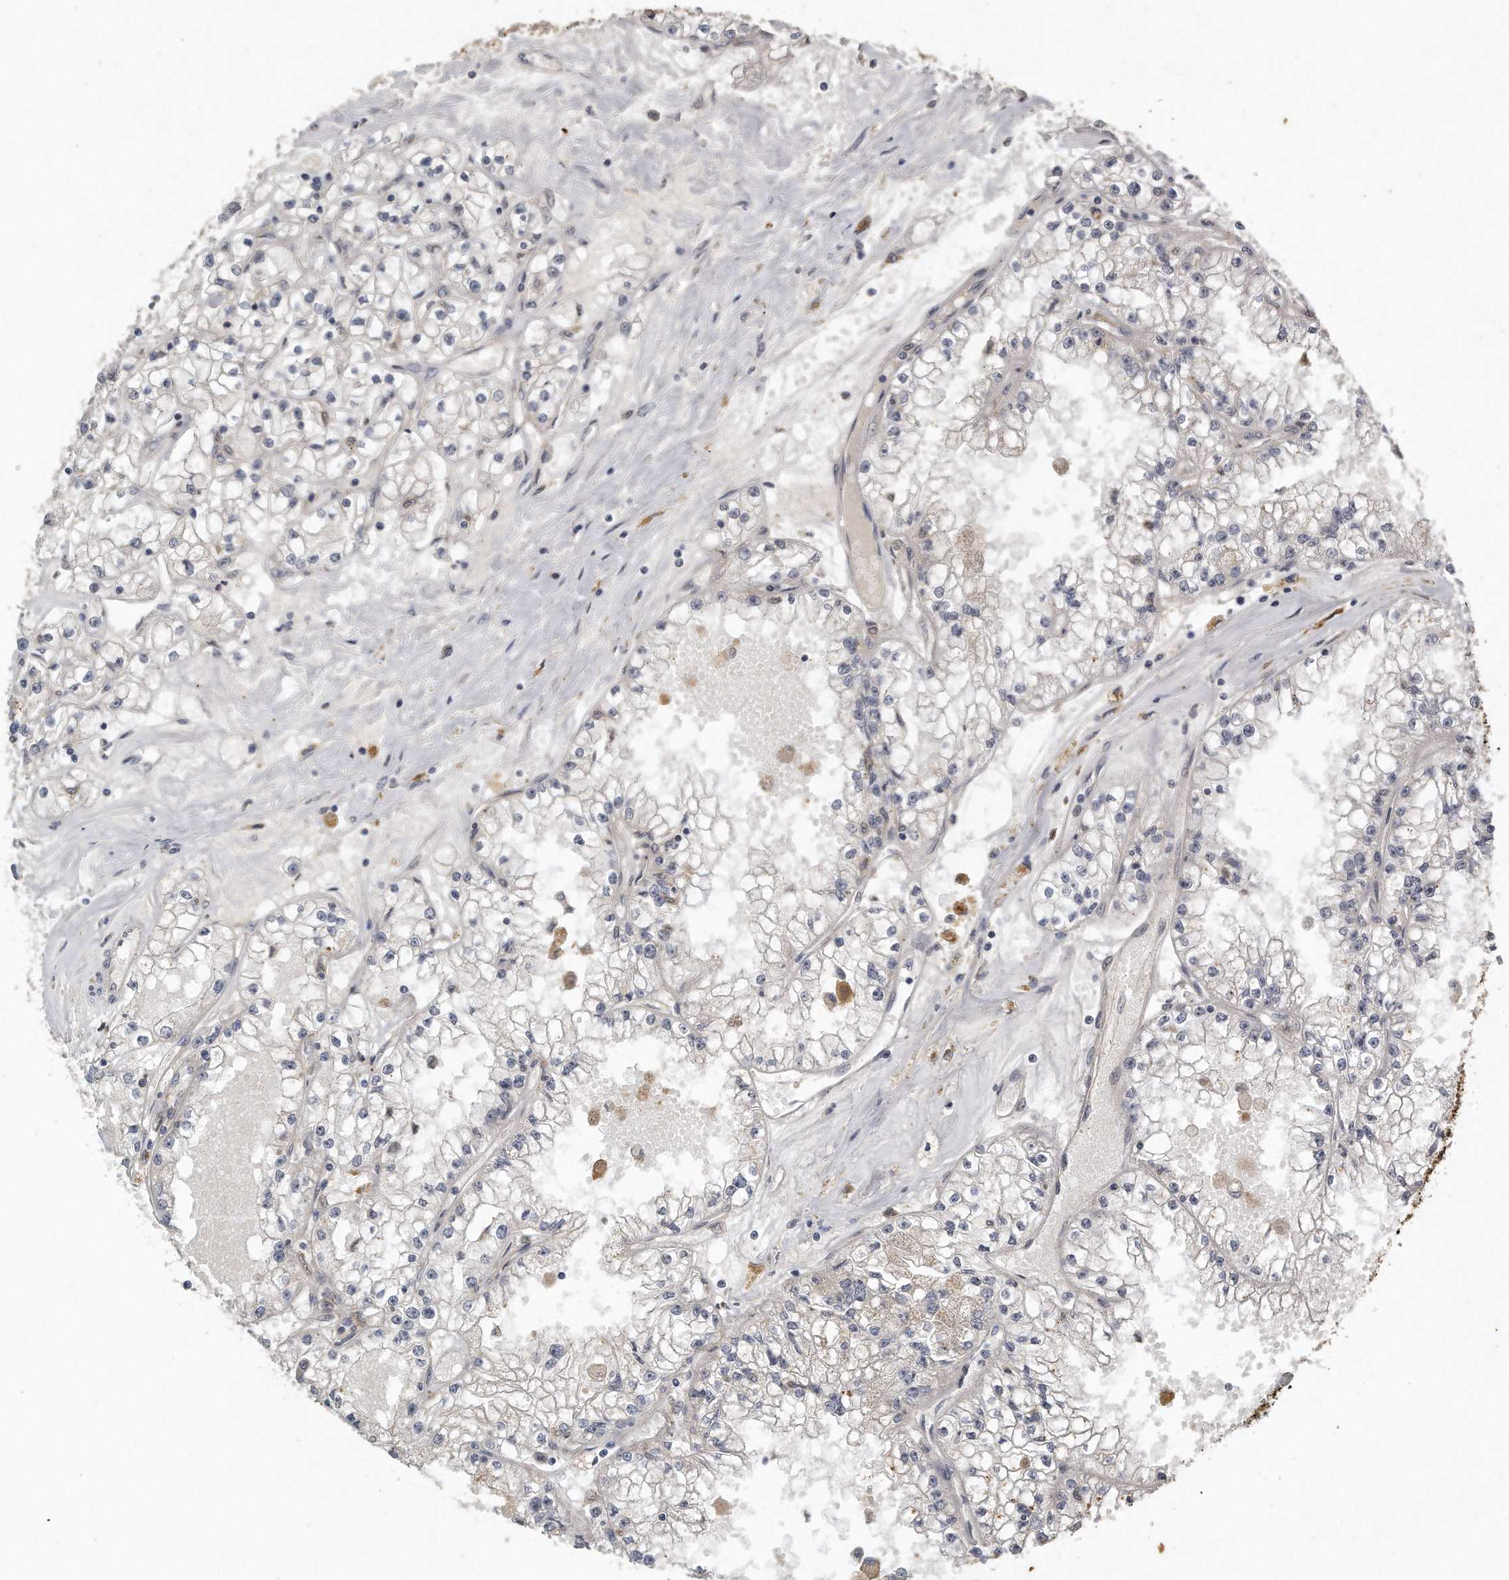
{"staining": {"intensity": "negative", "quantity": "none", "location": "none"}, "tissue": "renal cancer", "cell_type": "Tumor cells", "image_type": "cancer", "snomed": [{"axis": "morphology", "description": "Adenocarcinoma, NOS"}, {"axis": "topography", "description": "Kidney"}], "caption": "The micrograph exhibits no staining of tumor cells in adenocarcinoma (renal).", "gene": "CAMK1", "patient": {"sex": "male", "age": 56}}